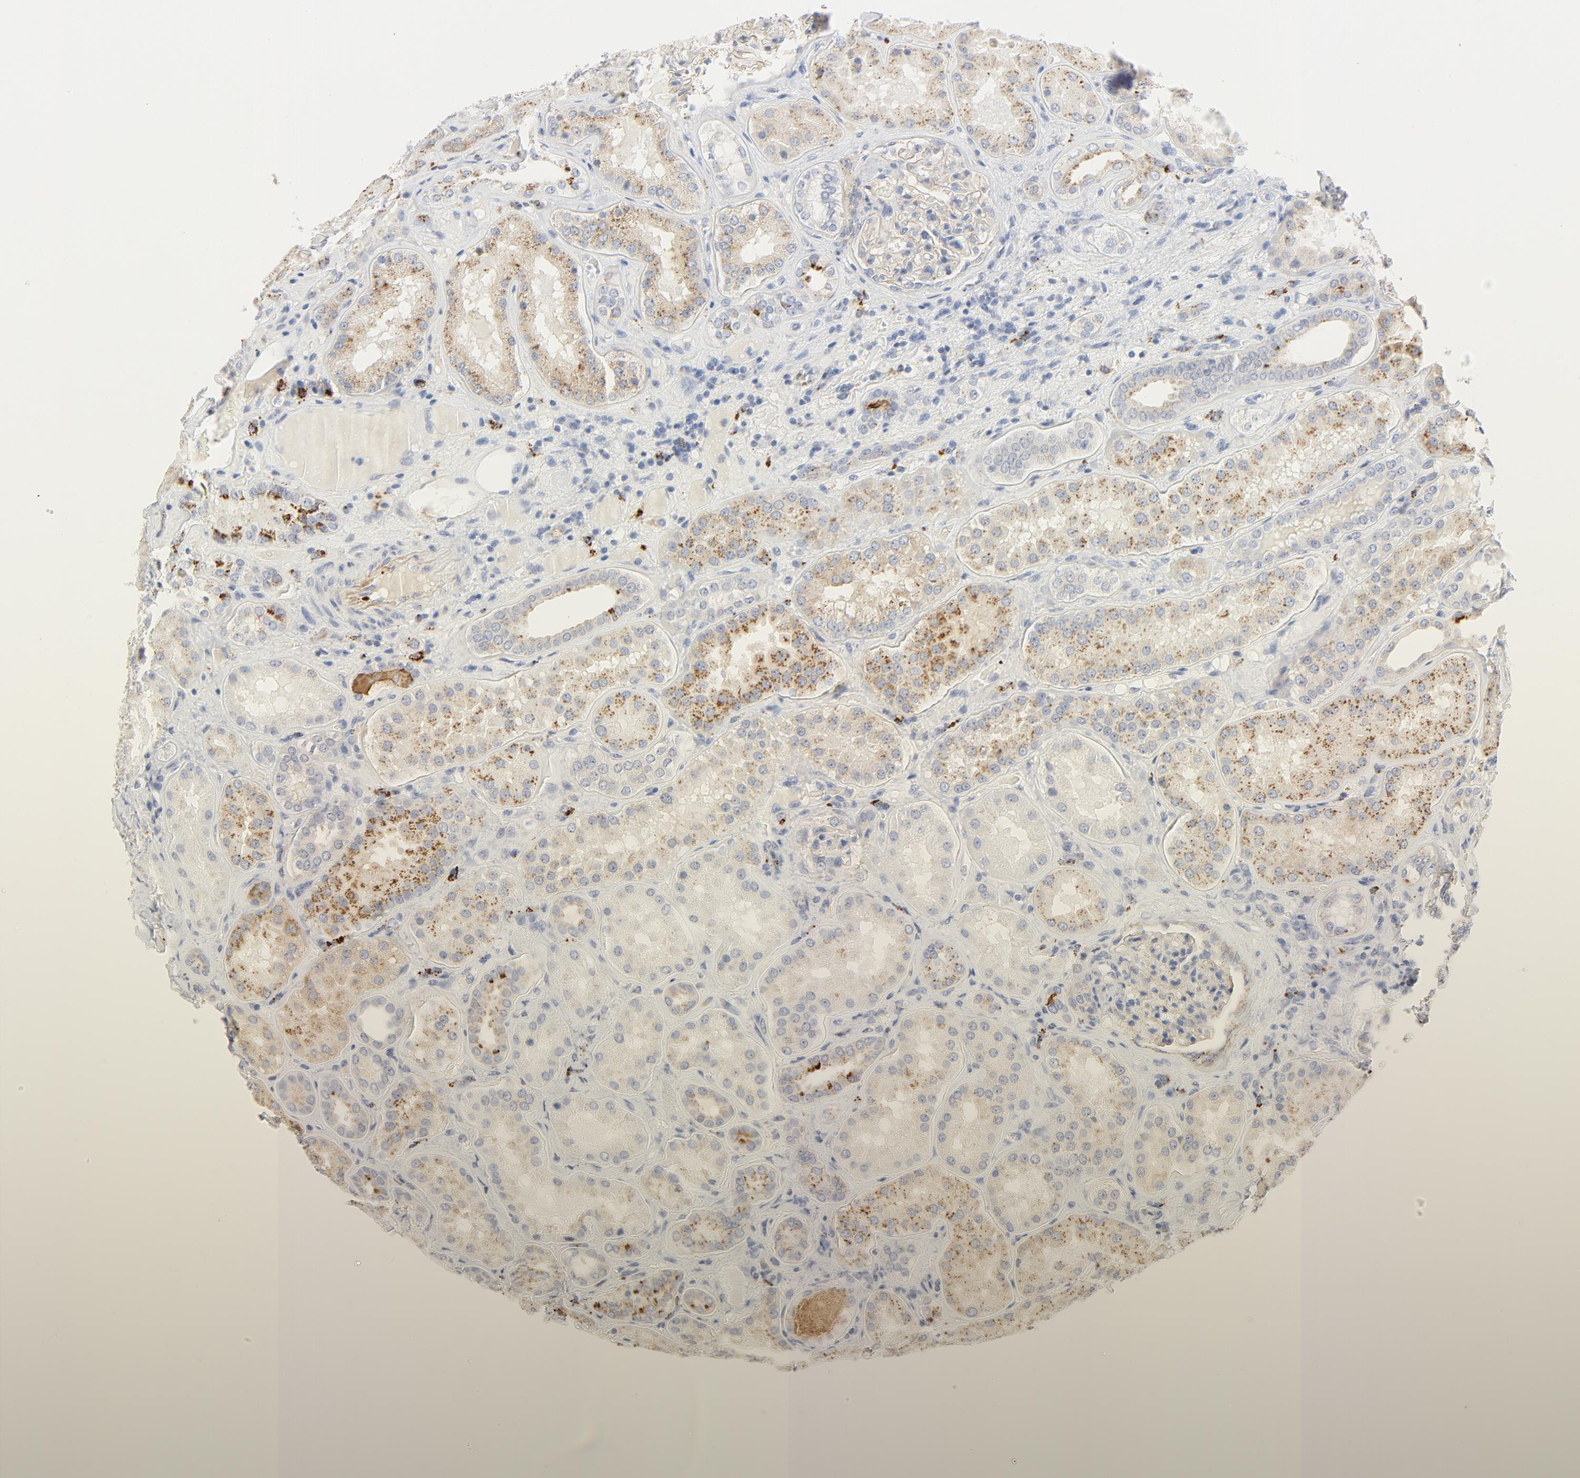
{"staining": {"intensity": "negative", "quantity": "none", "location": "none"}, "tissue": "kidney", "cell_type": "Cells in glomeruli", "image_type": "normal", "snomed": [{"axis": "morphology", "description": "Normal tissue, NOS"}, {"axis": "topography", "description": "Kidney"}], "caption": "An immunohistochemistry histopathology image of benign kidney is shown. There is no staining in cells in glomeruli of kidney. Nuclei are stained in blue.", "gene": "MAGEB17", "patient": {"sex": "female", "age": 56}}